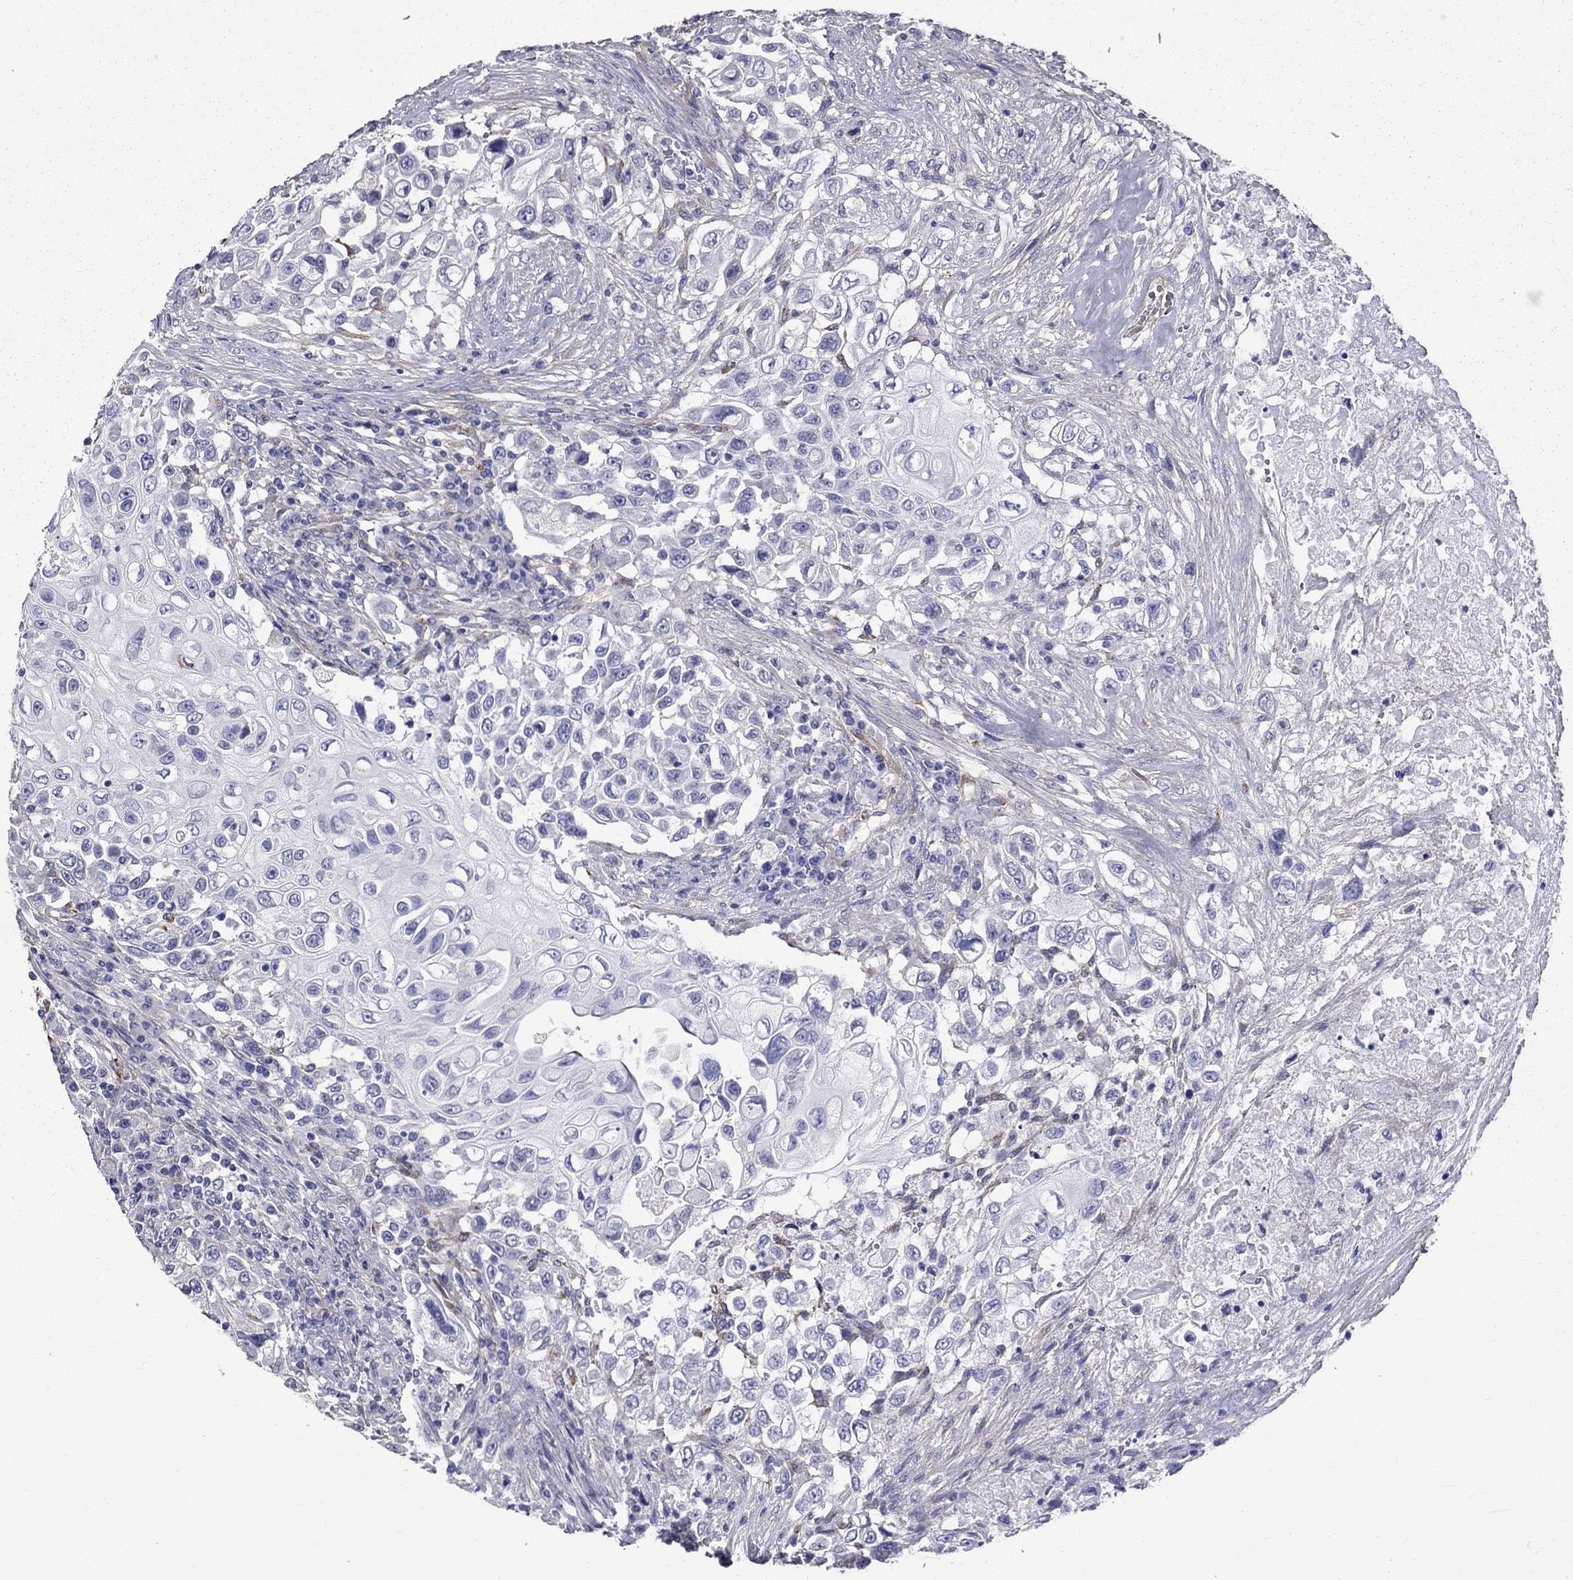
{"staining": {"intensity": "negative", "quantity": "none", "location": "none"}, "tissue": "urothelial cancer", "cell_type": "Tumor cells", "image_type": "cancer", "snomed": [{"axis": "morphology", "description": "Urothelial carcinoma, High grade"}, {"axis": "topography", "description": "Urinary bladder"}], "caption": "Immunohistochemistry of urothelial cancer shows no expression in tumor cells.", "gene": "ANXA10", "patient": {"sex": "female", "age": 56}}